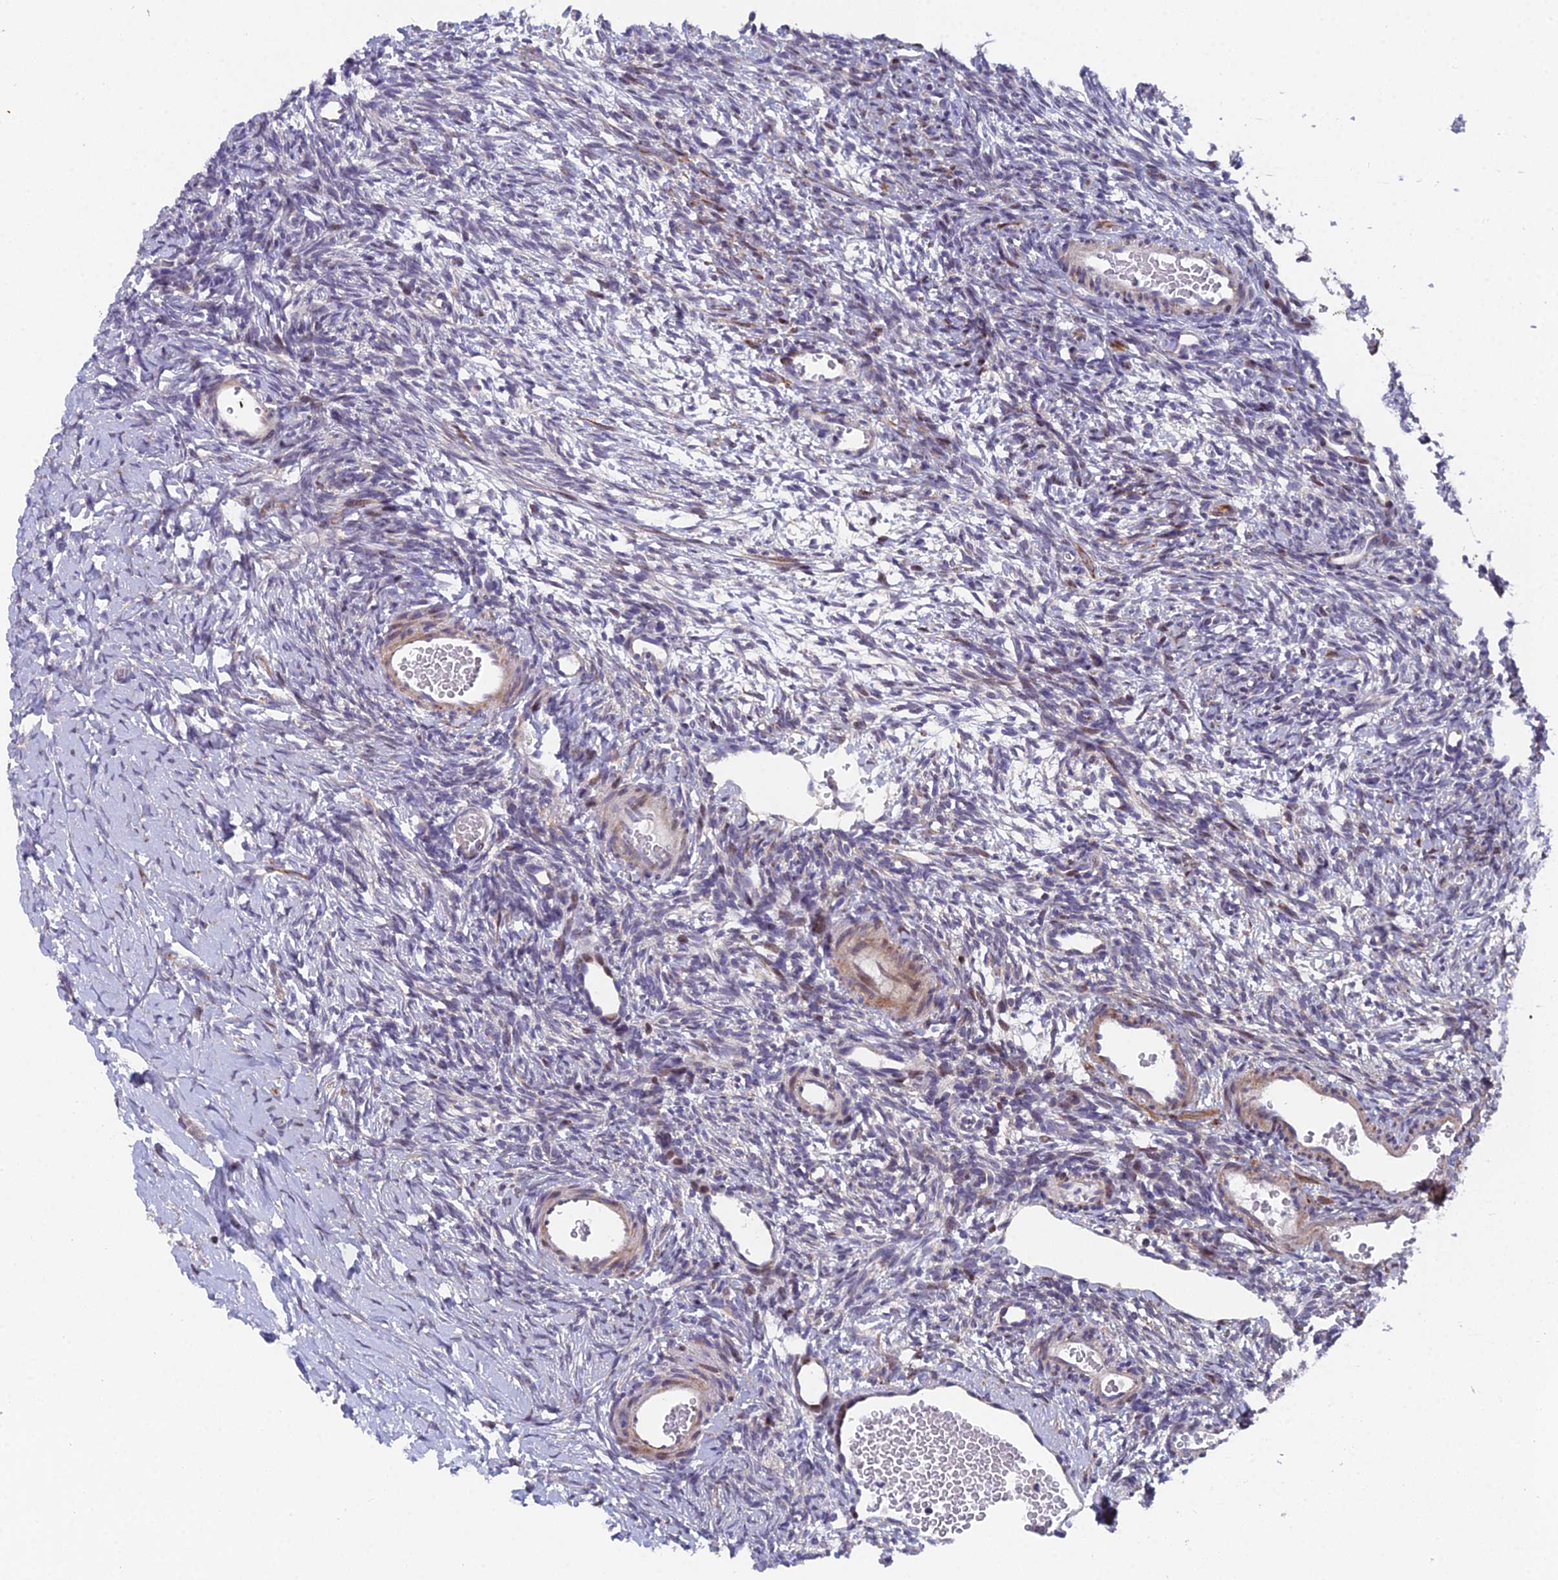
{"staining": {"intensity": "moderate", "quantity": "<25%", "location": "nuclear"}, "tissue": "ovary", "cell_type": "Follicle cells", "image_type": "normal", "snomed": [{"axis": "morphology", "description": "Normal tissue, NOS"}, {"axis": "topography", "description": "Ovary"}], "caption": "Immunohistochemical staining of benign human ovary displays moderate nuclear protein positivity in about <25% of follicle cells. The protein of interest is shown in brown color, while the nuclei are stained blue.", "gene": "RAB28", "patient": {"sex": "female", "age": 39}}